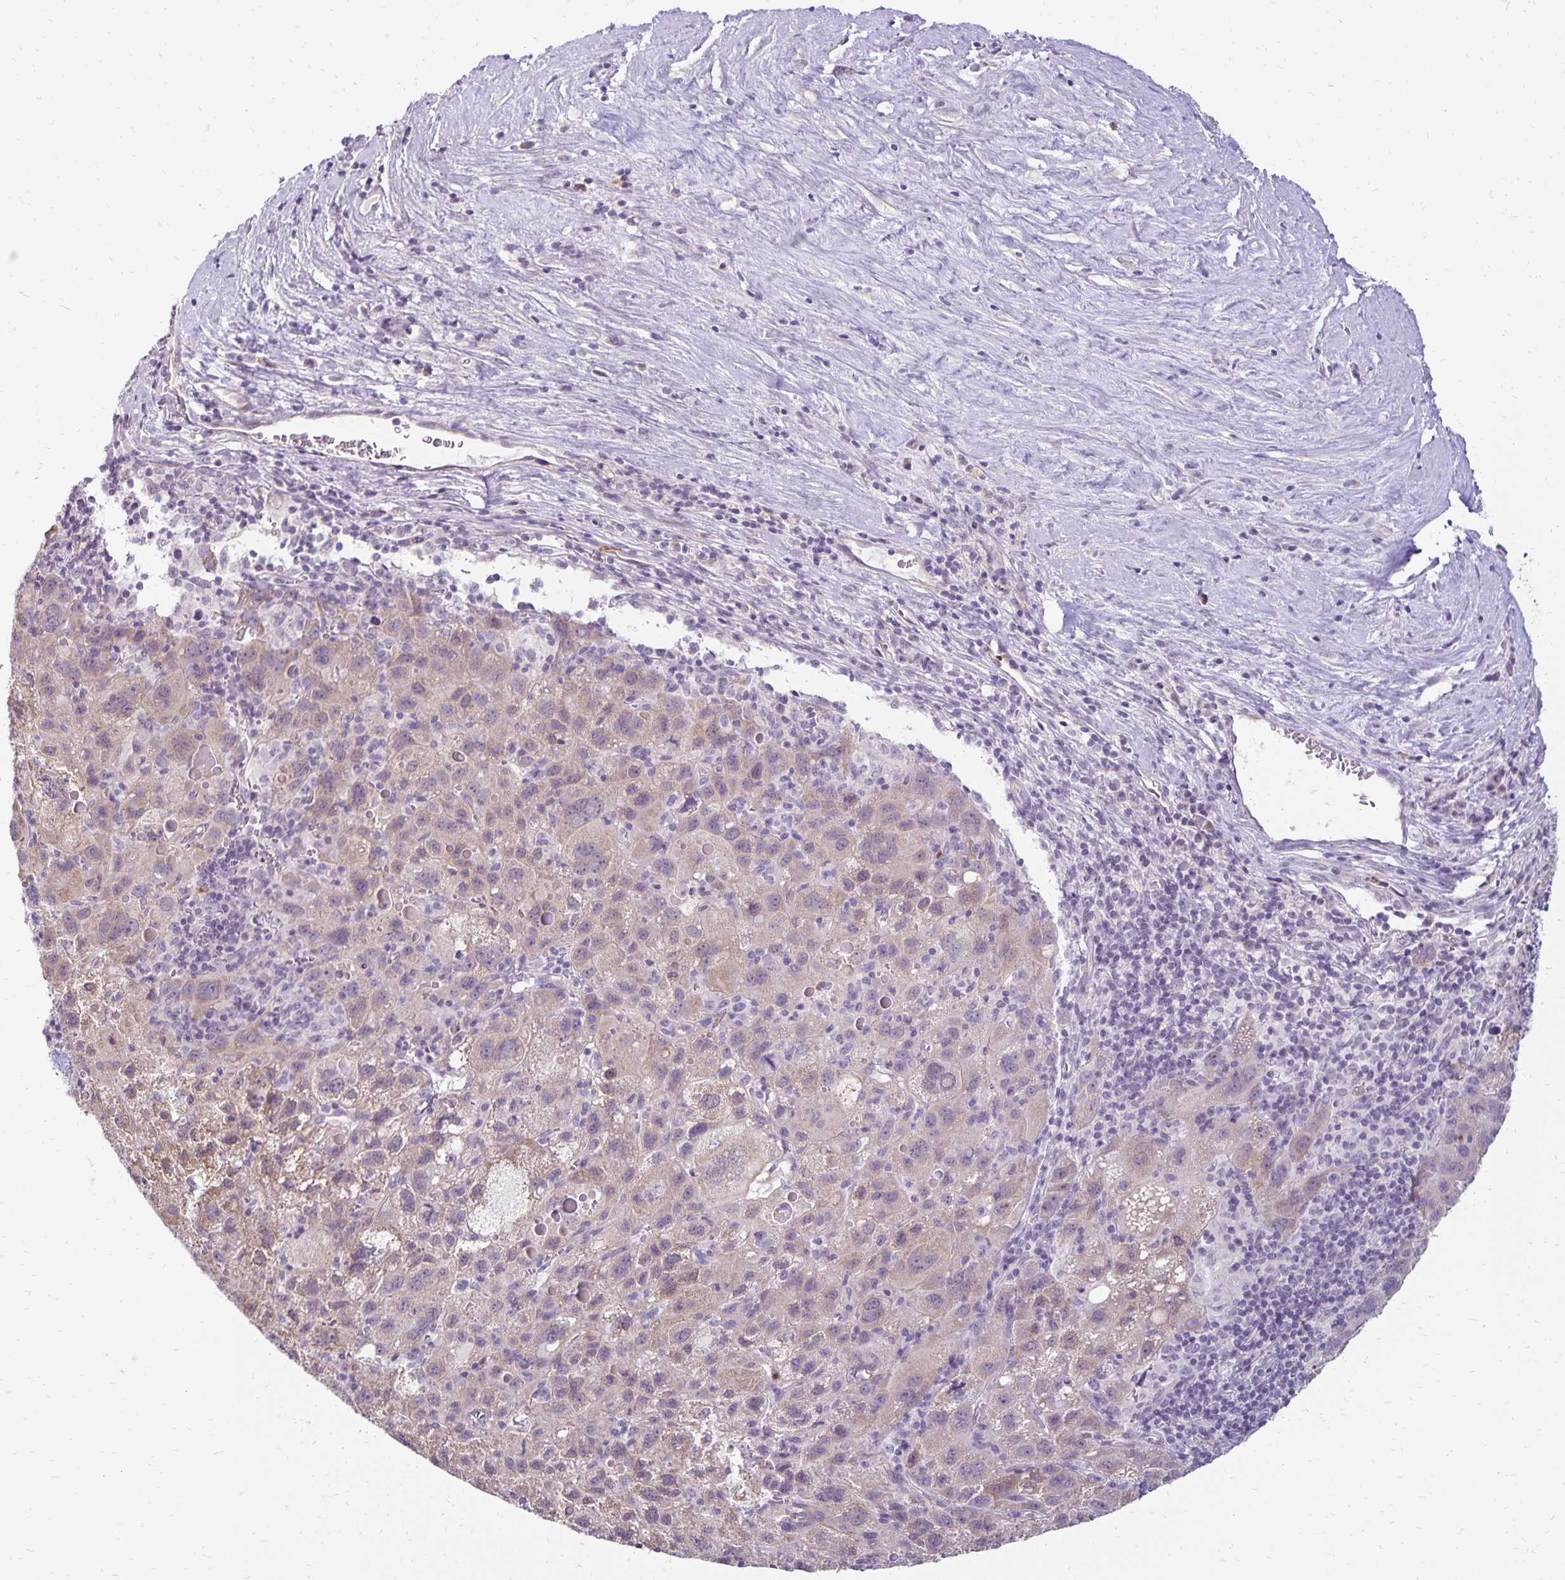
{"staining": {"intensity": "weak", "quantity": "25%-75%", "location": "cytoplasmic/membranous"}, "tissue": "liver cancer", "cell_type": "Tumor cells", "image_type": "cancer", "snomed": [{"axis": "morphology", "description": "Carcinoma, Hepatocellular, NOS"}, {"axis": "topography", "description": "Liver"}], "caption": "Liver cancer was stained to show a protein in brown. There is low levels of weak cytoplasmic/membranous expression in approximately 25%-75% of tumor cells.", "gene": "FN3K", "patient": {"sex": "female", "age": 77}}